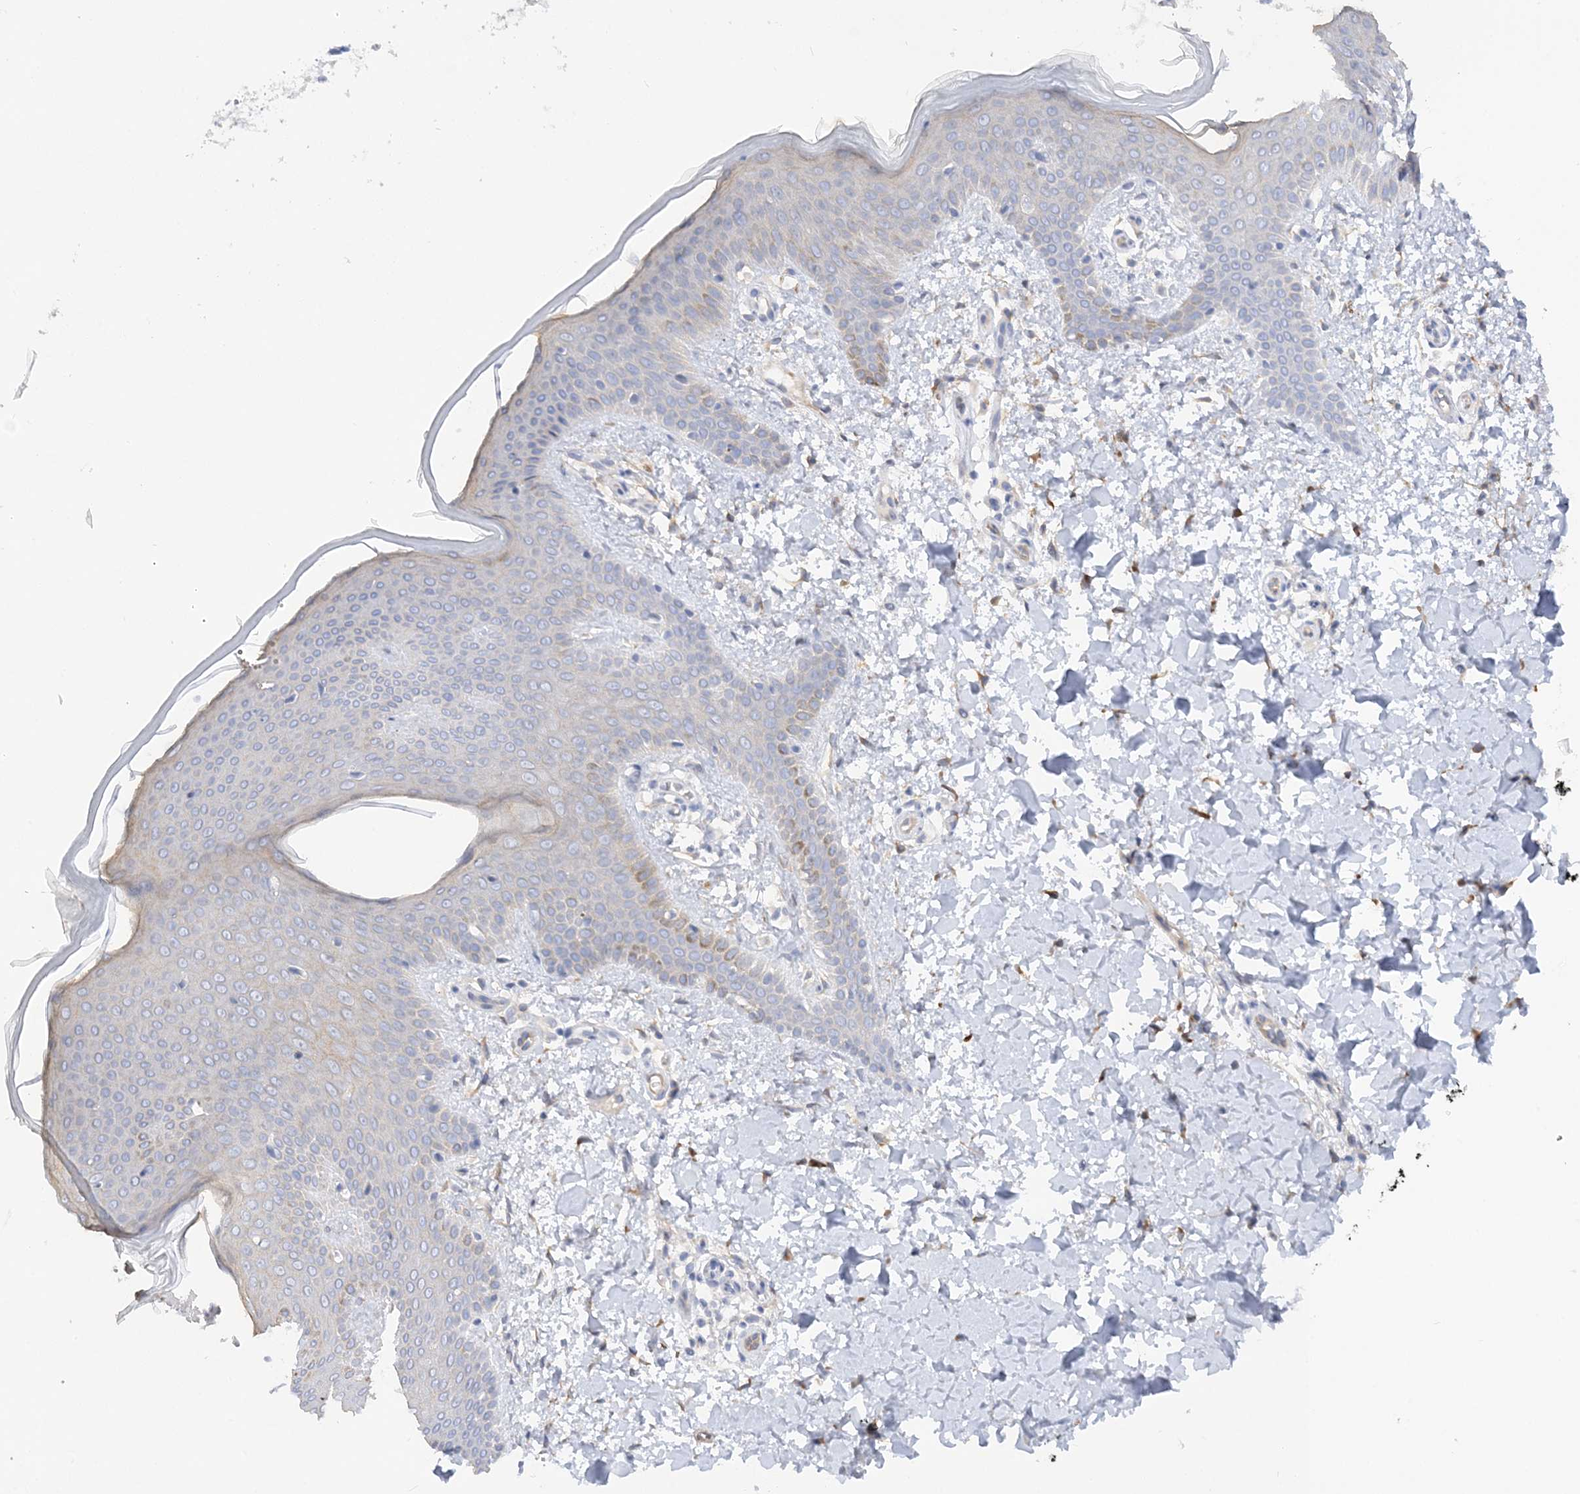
{"staining": {"intensity": "moderate", "quantity": ">75%", "location": "cytoplasmic/membranous"}, "tissue": "skin", "cell_type": "Fibroblasts", "image_type": "normal", "snomed": [{"axis": "morphology", "description": "Normal tissue, NOS"}, {"axis": "topography", "description": "Skin"}], "caption": "This histopathology image shows immunohistochemistry staining of unremarkable human skin, with medium moderate cytoplasmic/membranous expression in about >75% of fibroblasts.", "gene": "RPEL1", "patient": {"sex": "male", "age": 36}}